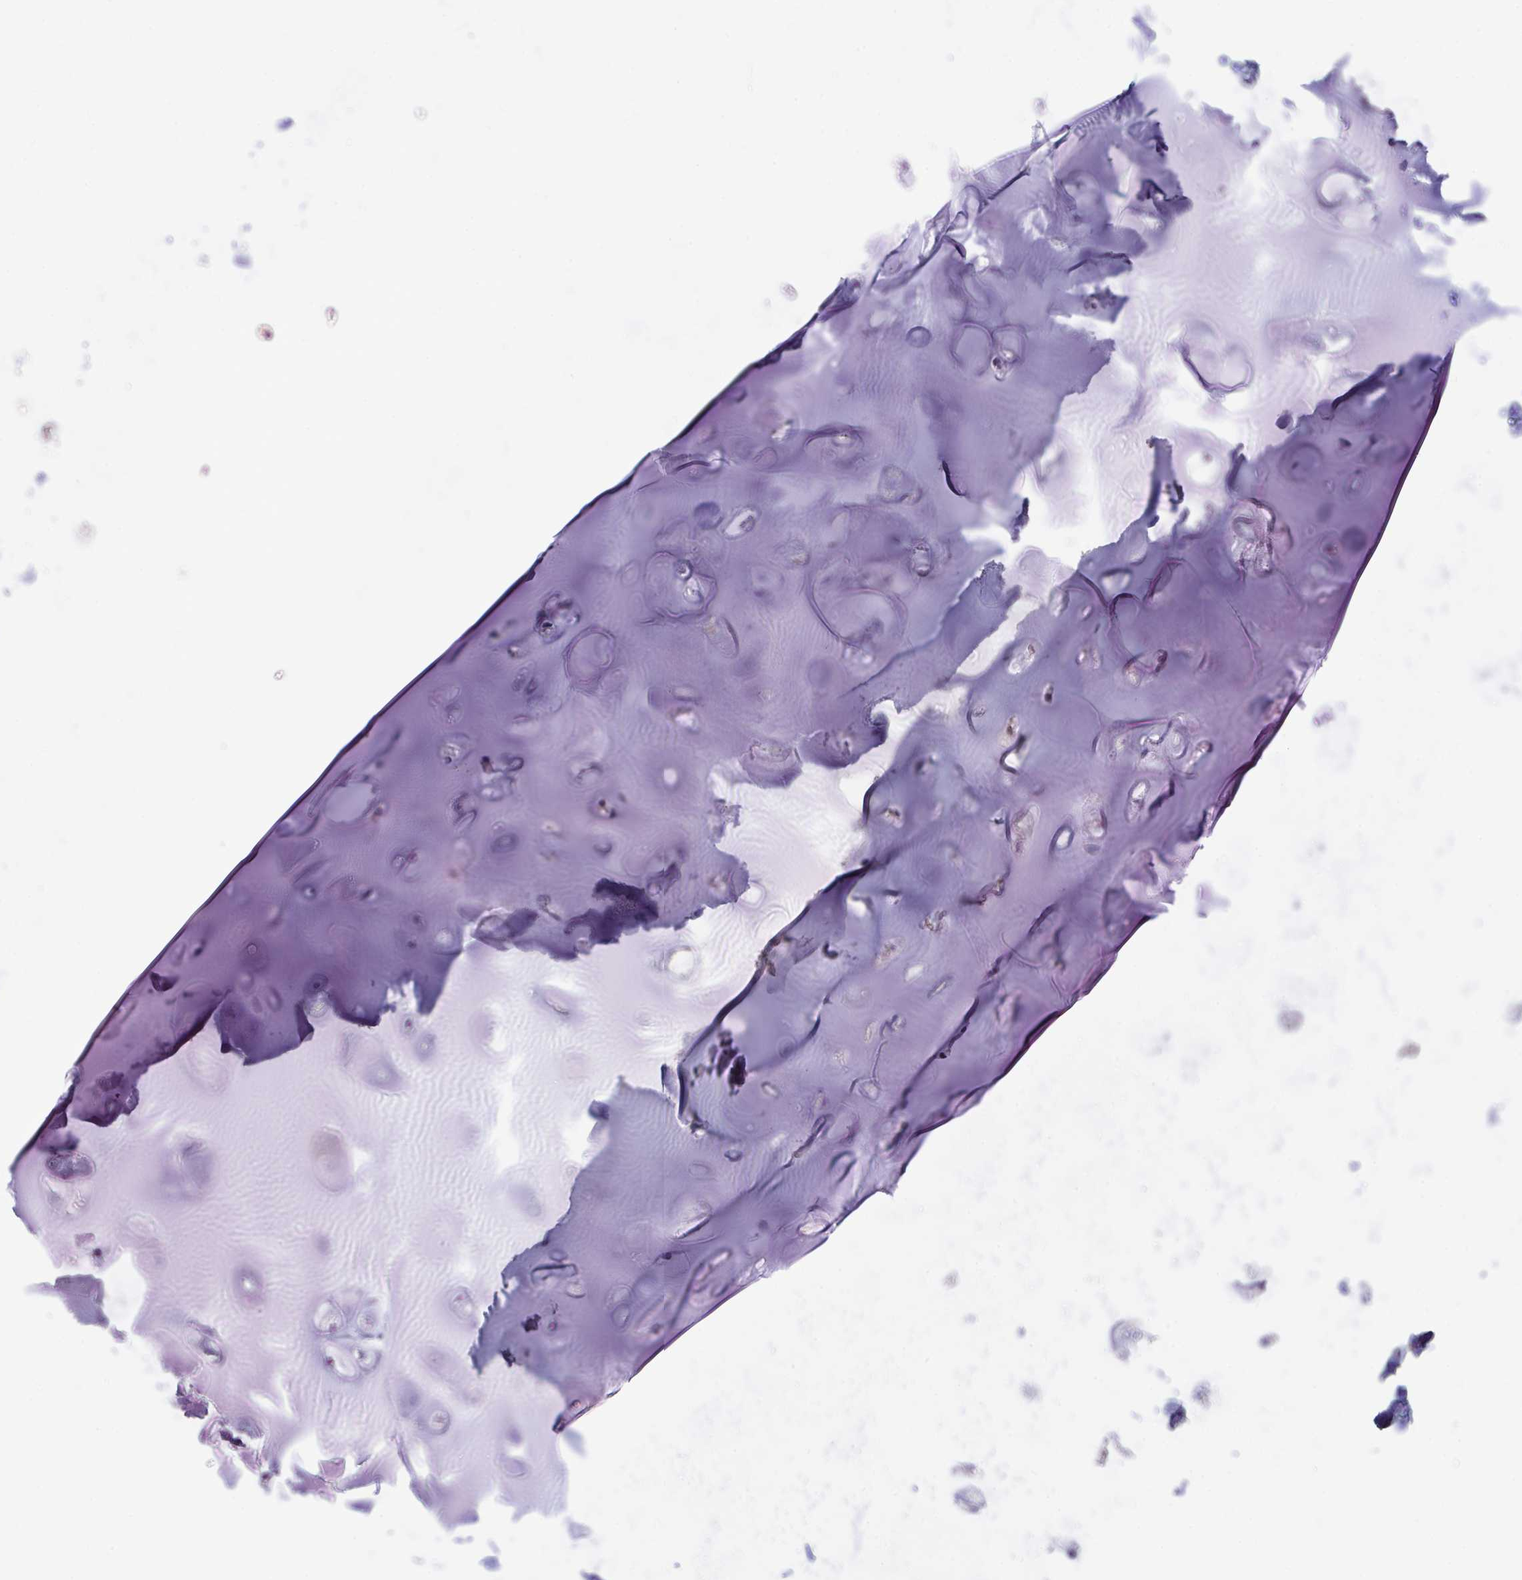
{"staining": {"intensity": "negative", "quantity": "none", "location": "none"}, "tissue": "soft tissue", "cell_type": "Chondrocytes", "image_type": "normal", "snomed": [{"axis": "morphology", "description": "Normal tissue, NOS"}, {"axis": "topography", "description": "Cartilage tissue"}, {"axis": "topography", "description": "Nasopharynx"}], "caption": "There is no significant staining in chondrocytes of soft tissue.", "gene": "EIF1AD", "patient": {"sex": "male", "age": 56}}